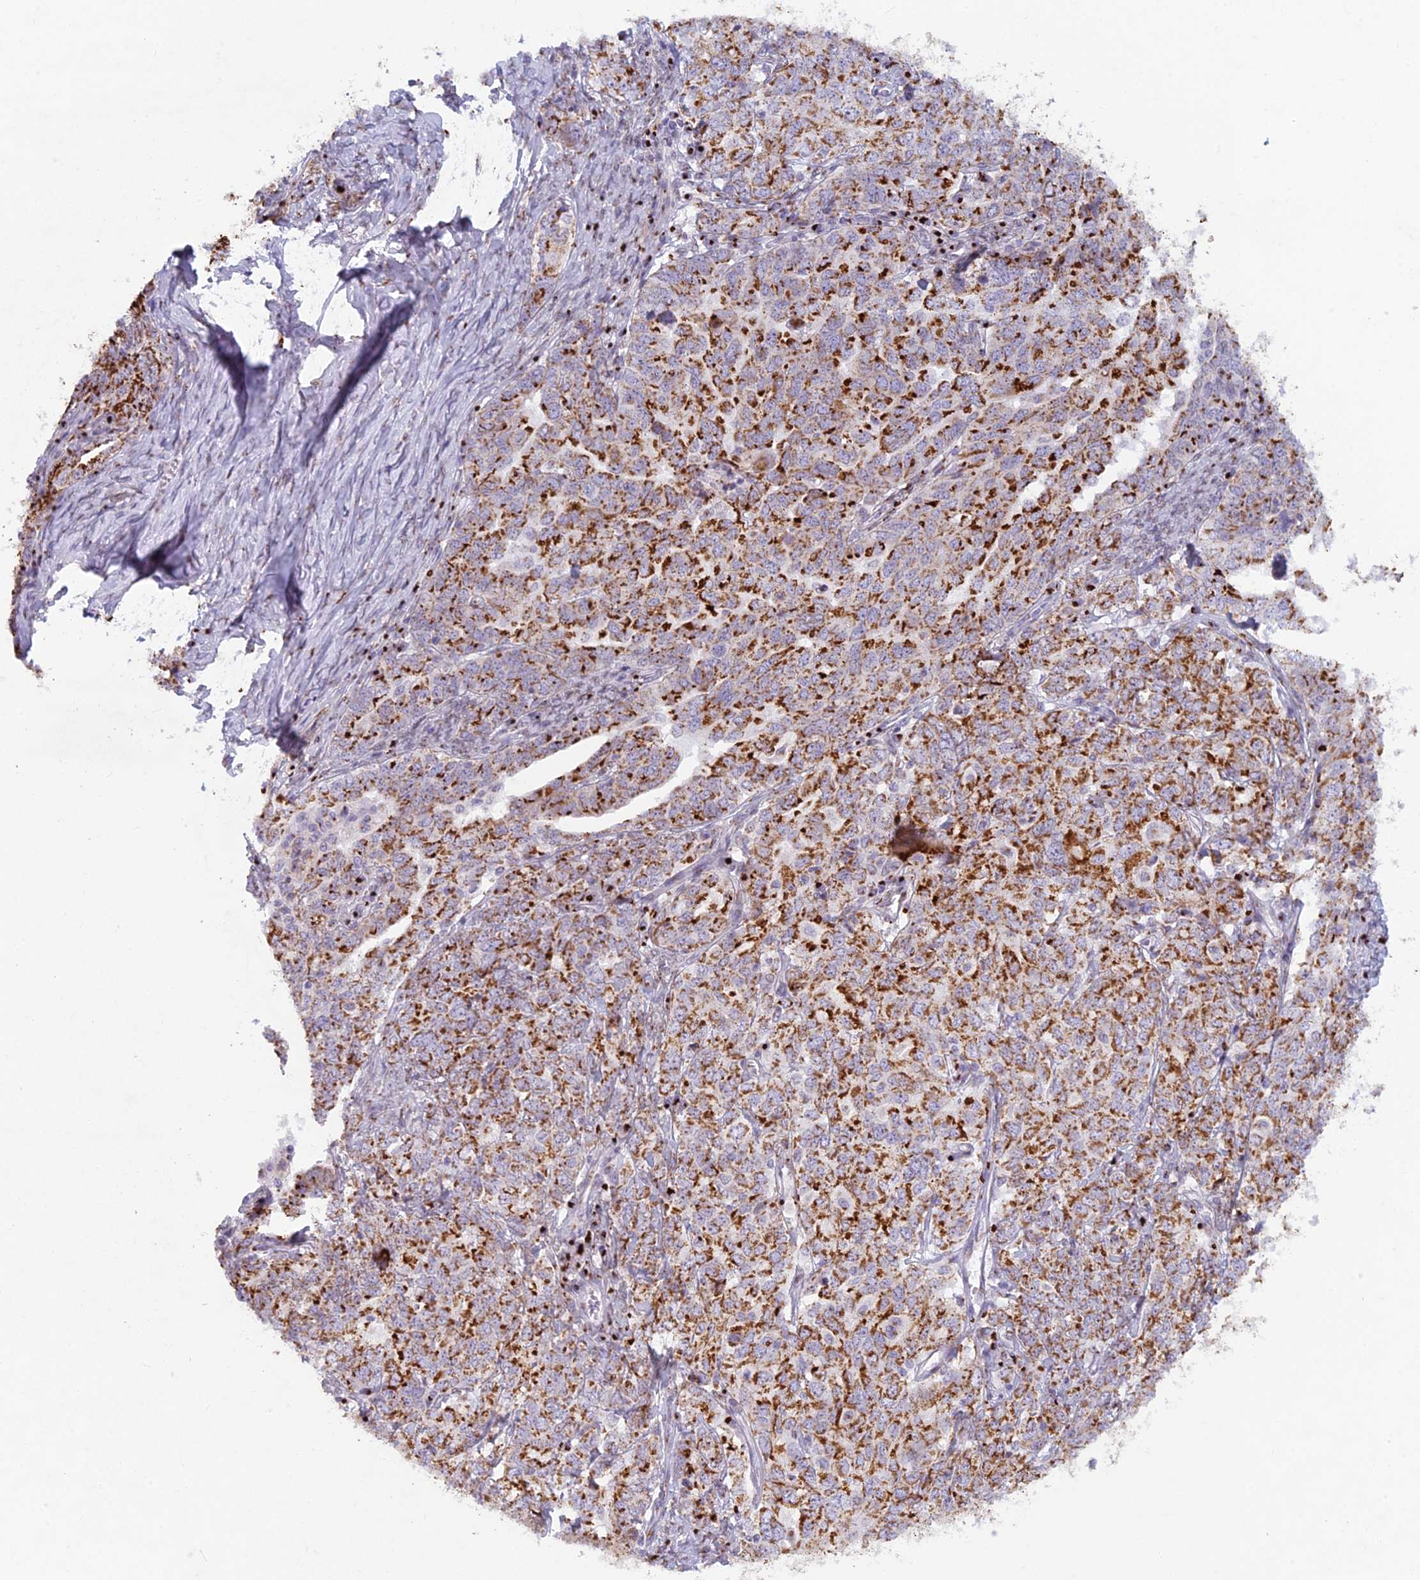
{"staining": {"intensity": "strong", "quantity": ">75%", "location": "cytoplasmic/membranous"}, "tissue": "ovarian cancer", "cell_type": "Tumor cells", "image_type": "cancer", "snomed": [{"axis": "morphology", "description": "Carcinoma, endometroid"}, {"axis": "topography", "description": "Ovary"}], "caption": "Protein expression by immunohistochemistry displays strong cytoplasmic/membranous expression in approximately >75% of tumor cells in endometroid carcinoma (ovarian). (Stains: DAB in brown, nuclei in blue, Microscopy: brightfield microscopy at high magnification).", "gene": "FAM3C", "patient": {"sex": "female", "age": 62}}